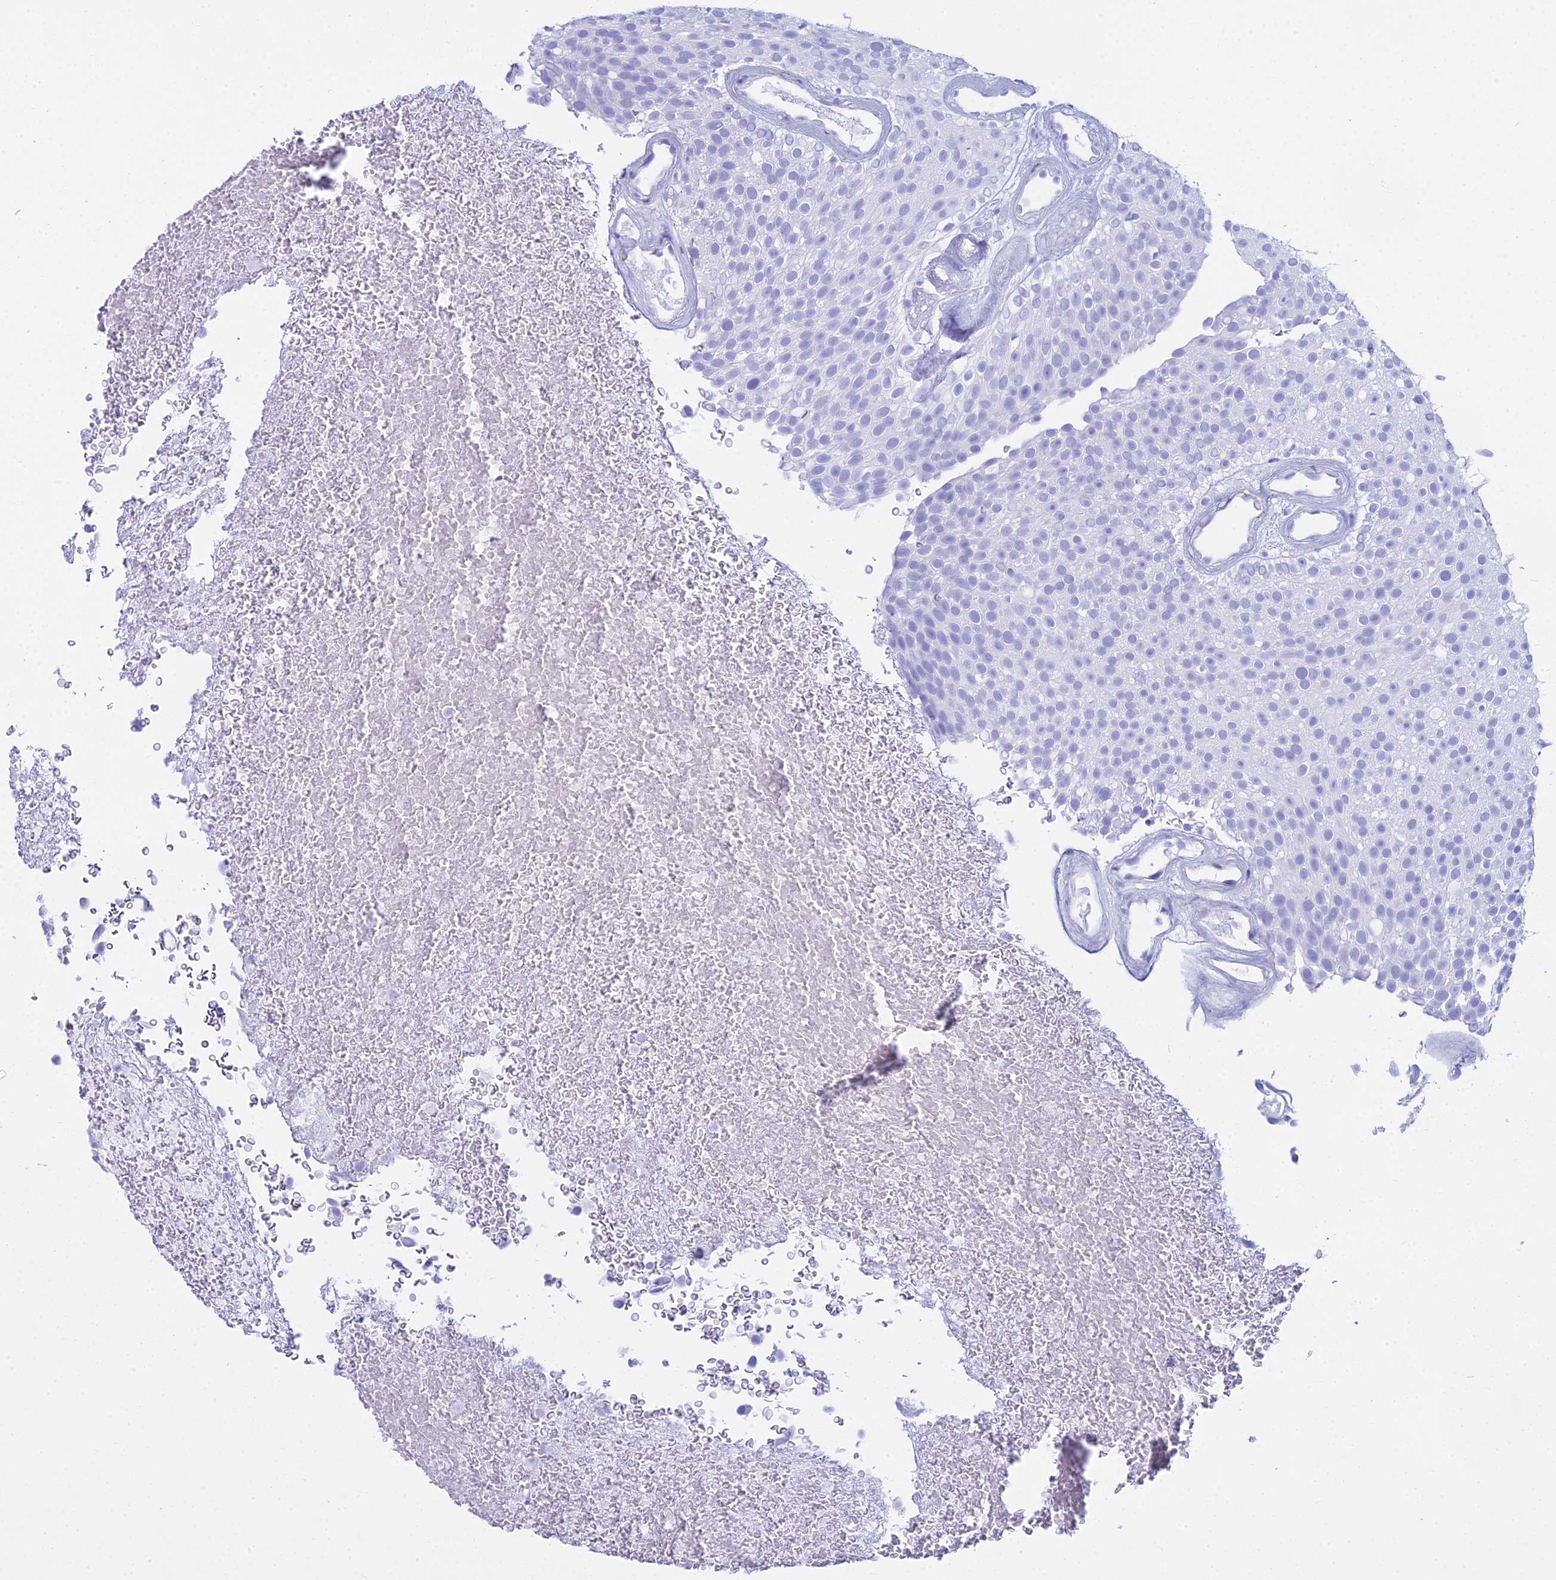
{"staining": {"intensity": "negative", "quantity": "none", "location": "none"}, "tissue": "urothelial cancer", "cell_type": "Tumor cells", "image_type": "cancer", "snomed": [{"axis": "morphology", "description": "Urothelial carcinoma, Low grade"}, {"axis": "topography", "description": "Urinary bladder"}], "caption": "Immunohistochemistry photomicrograph of neoplastic tissue: urothelial cancer stained with DAB (3,3'-diaminobenzidine) demonstrates no significant protein expression in tumor cells. (Stains: DAB (3,3'-diaminobenzidine) IHC with hematoxylin counter stain, Microscopy: brightfield microscopy at high magnification).", "gene": "CGB2", "patient": {"sex": "male", "age": 78}}